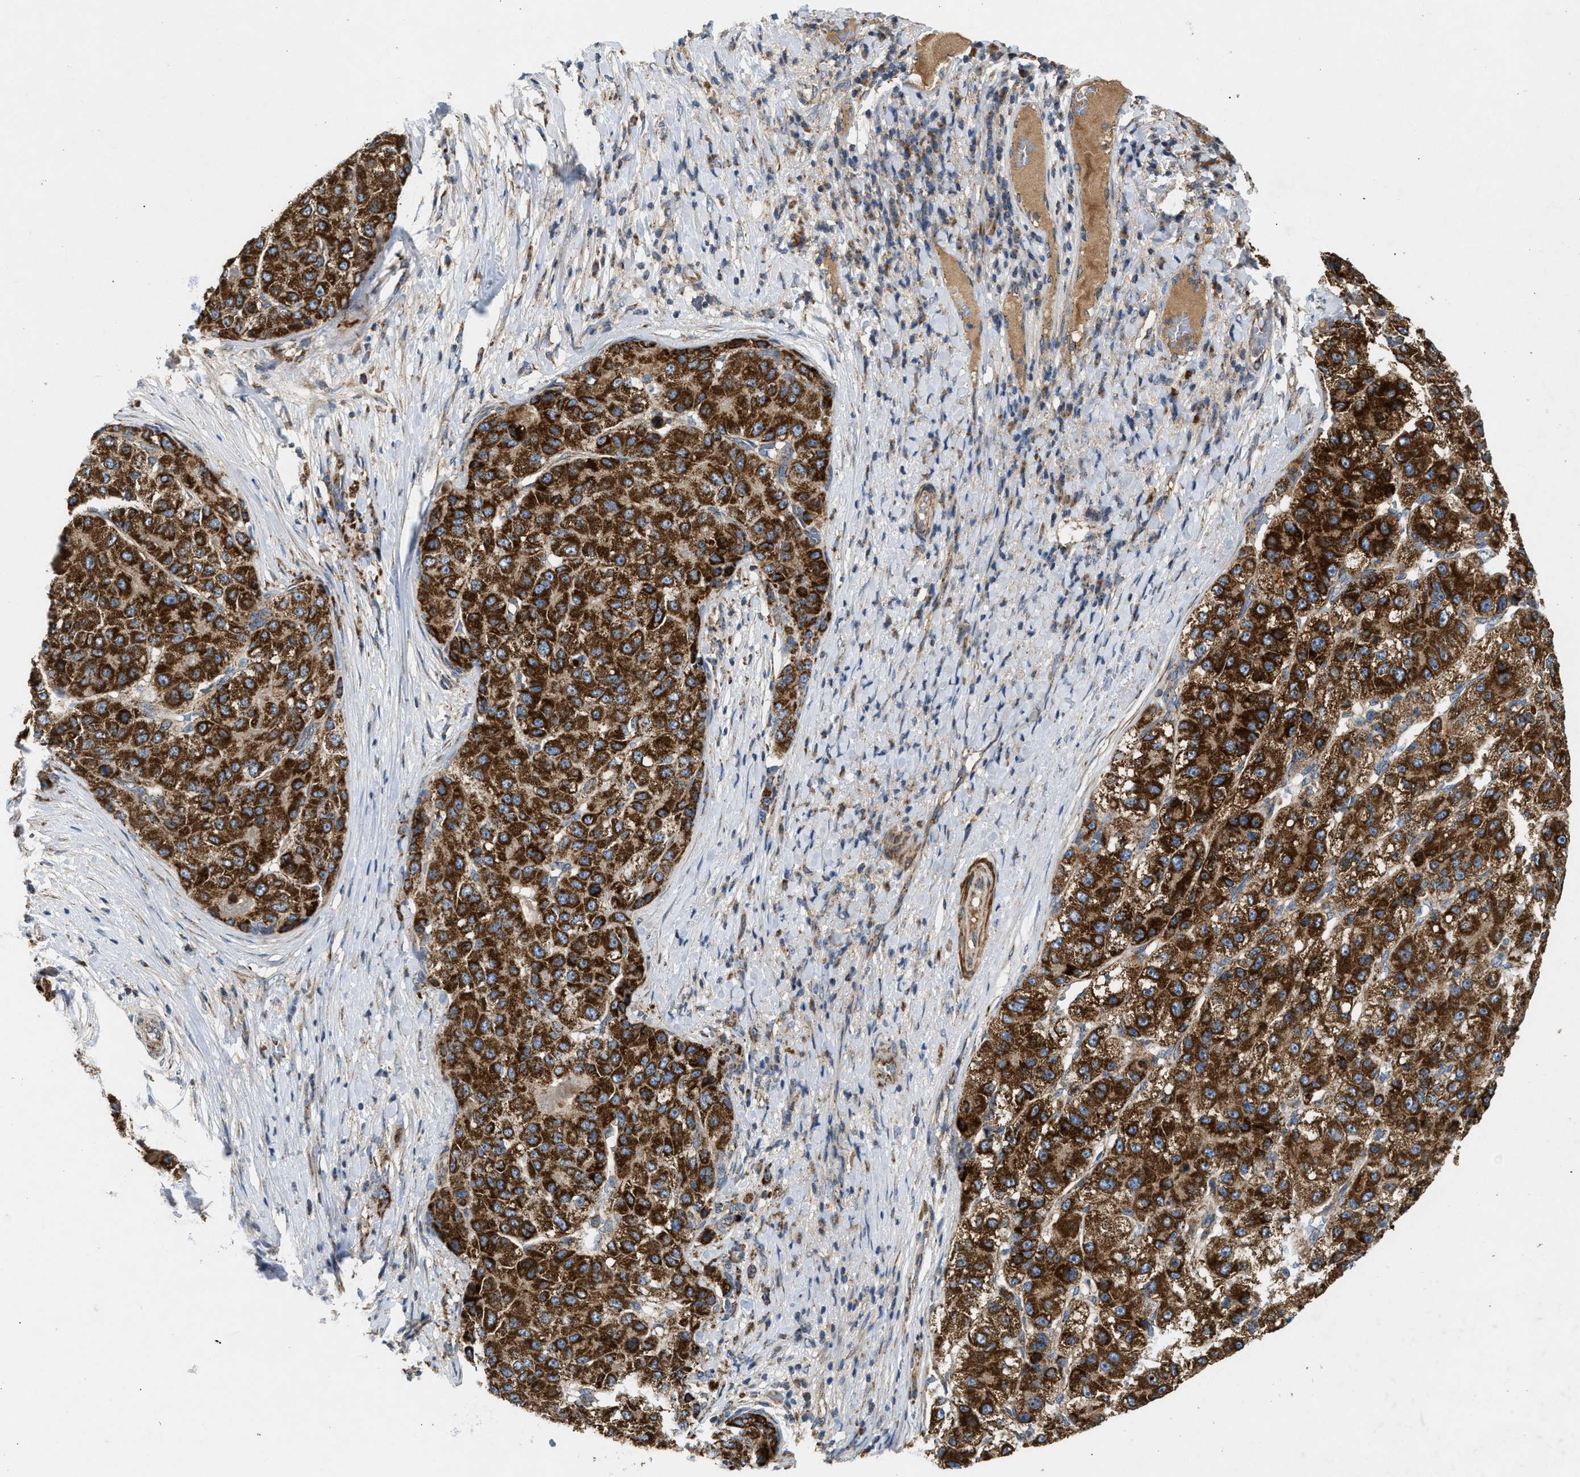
{"staining": {"intensity": "strong", "quantity": ">75%", "location": "cytoplasmic/membranous"}, "tissue": "liver cancer", "cell_type": "Tumor cells", "image_type": "cancer", "snomed": [{"axis": "morphology", "description": "Carcinoma, Hepatocellular, NOS"}, {"axis": "topography", "description": "Liver"}], "caption": "Liver cancer was stained to show a protein in brown. There is high levels of strong cytoplasmic/membranous positivity in about >75% of tumor cells. (DAB (3,3'-diaminobenzidine) = brown stain, brightfield microscopy at high magnification).", "gene": "TACO1", "patient": {"sex": "male", "age": 80}}